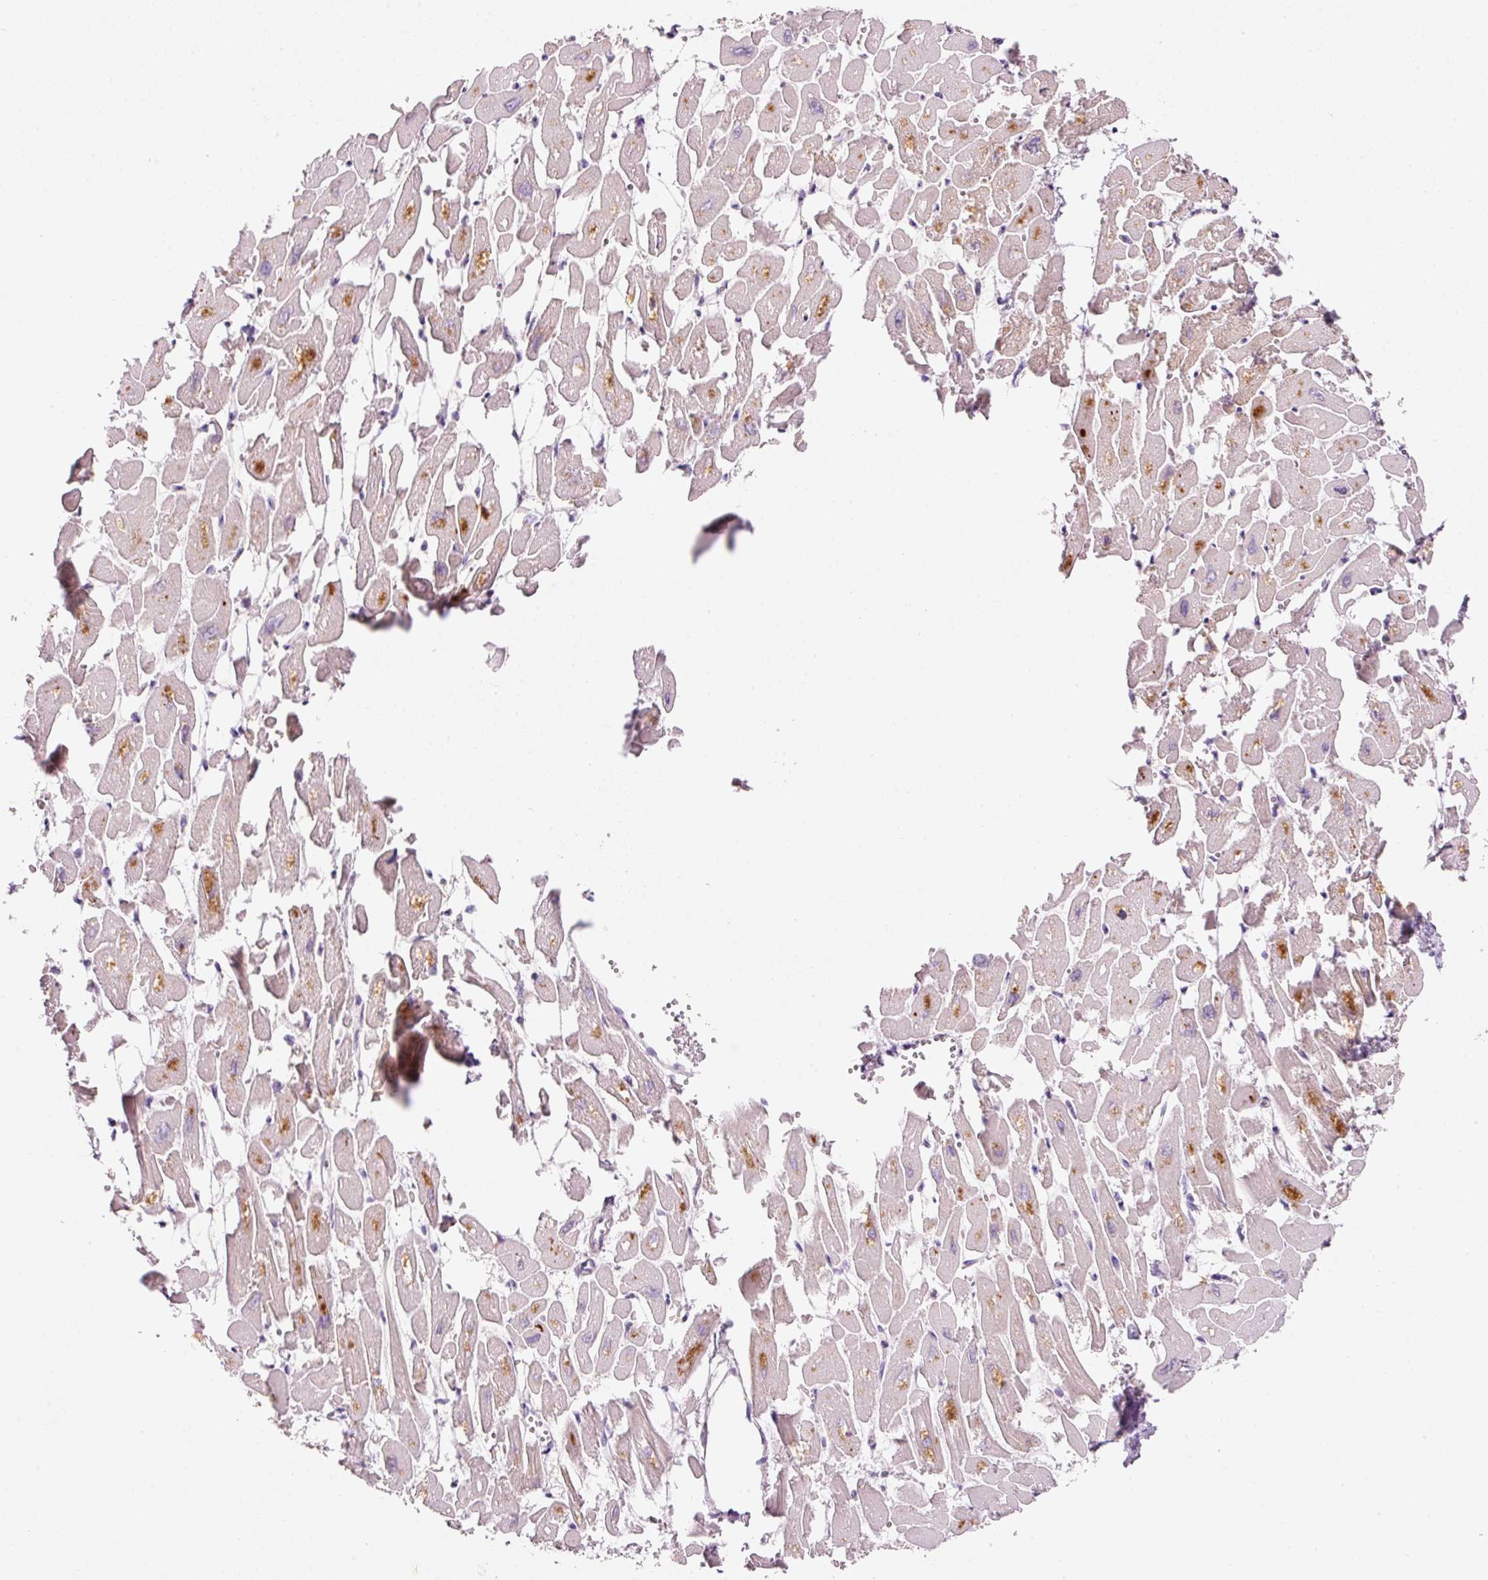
{"staining": {"intensity": "moderate", "quantity": "25%-75%", "location": "cytoplasmic/membranous"}, "tissue": "heart muscle", "cell_type": "Cardiomyocytes", "image_type": "normal", "snomed": [{"axis": "morphology", "description": "Normal tissue, NOS"}, {"axis": "topography", "description": "Heart"}], "caption": "Protein staining exhibits moderate cytoplasmic/membranous staining in approximately 25%-75% of cardiomyocytes in unremarkable heart muscle. (DAB IHC with brightfield microscopy, high magnification).", "gene": "TENT5C", "patient": {"sex": "male", "age": 54}}